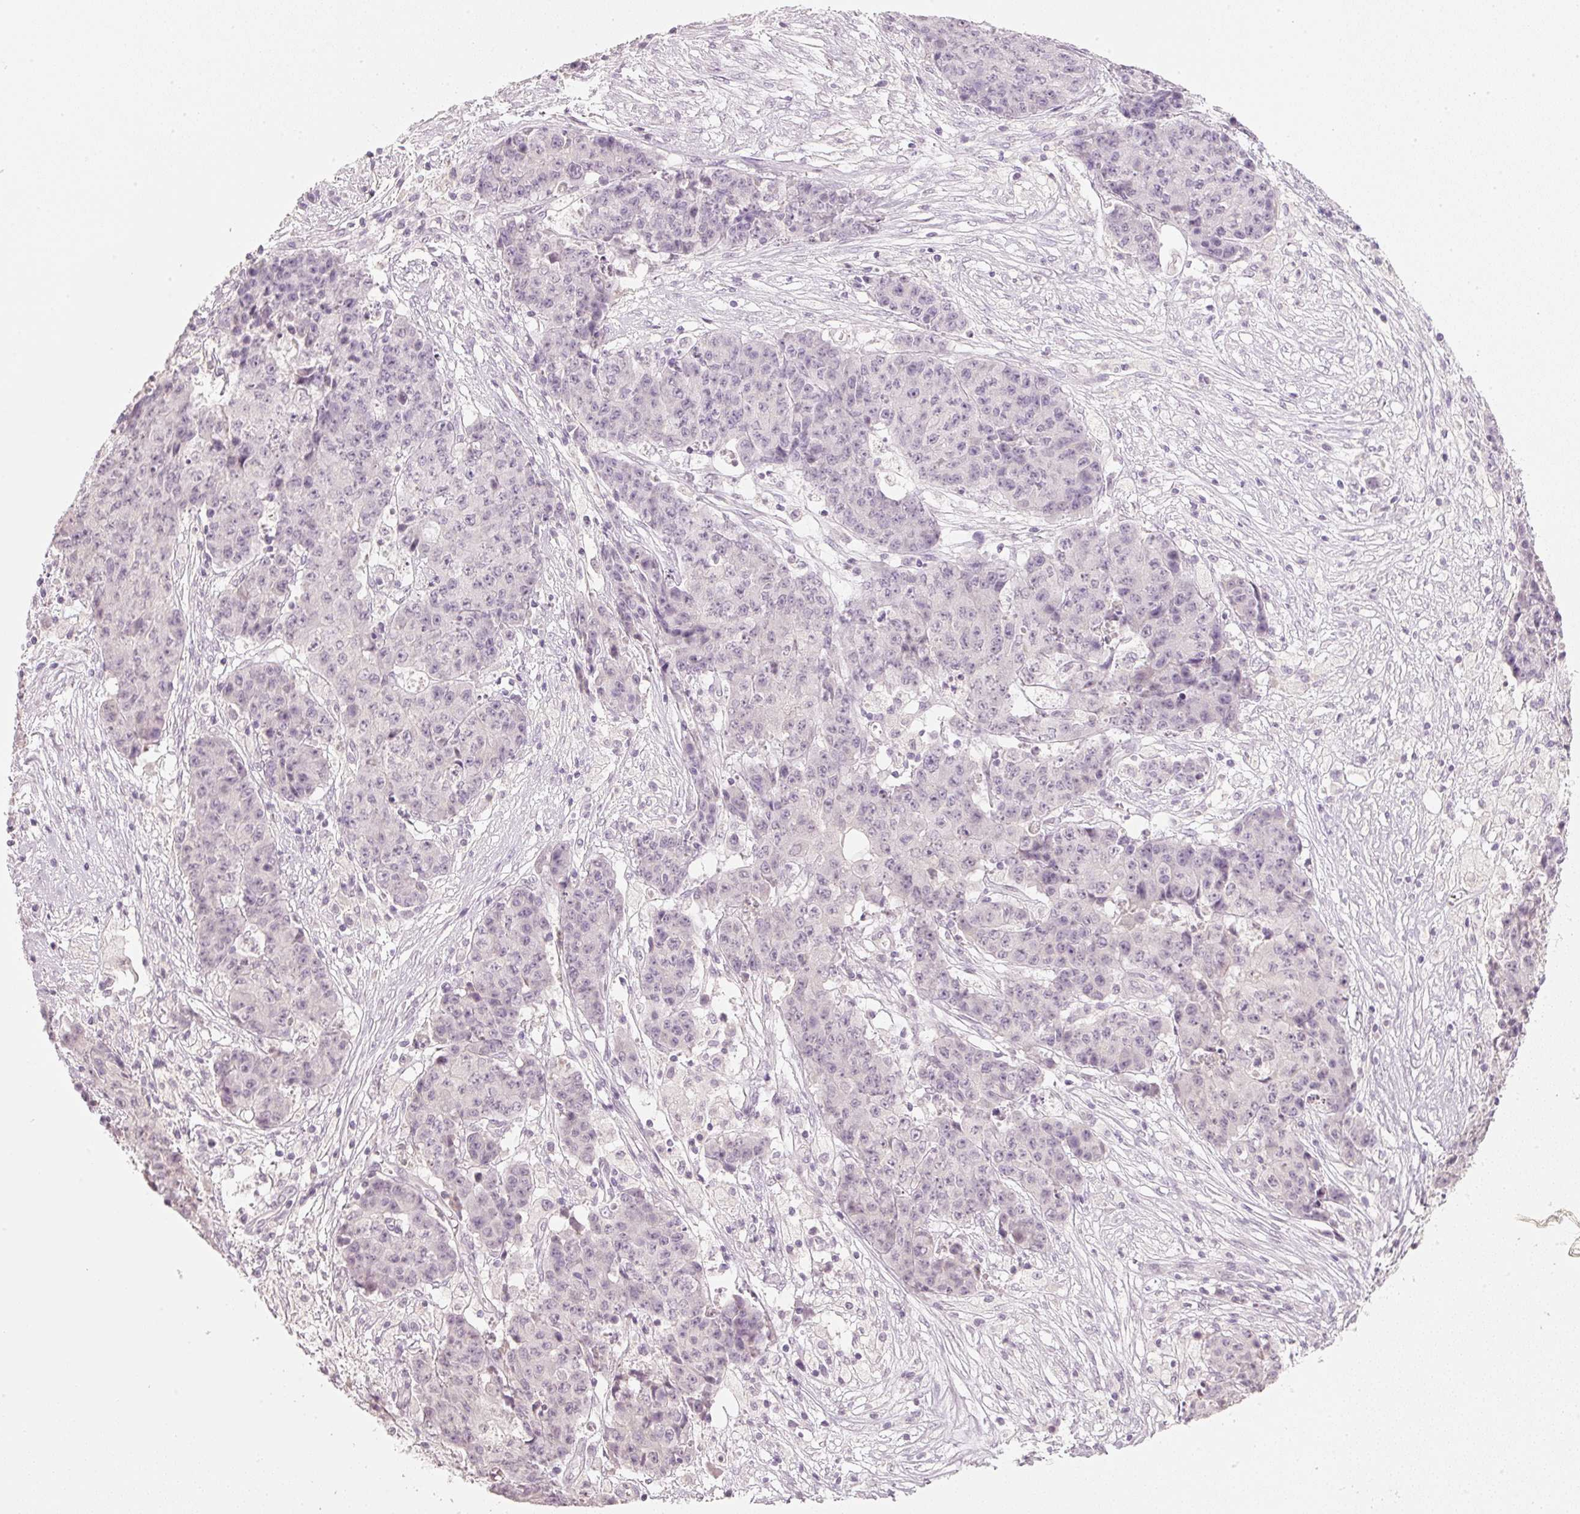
{"staining": {"intensity": "negative", "quantity": "none", "location": "none"}, "tissue": "ovarian cancer", "cell_type": "Tumor cells", "image_type": "cancer", "snomed": [{"axis": "morphology", "description": "Carcinoma, endometroid"}, {"axis": "topography", "description": "Ovary"}], "caption": "Ovarian cancer (endometroid carcinoma) was stained to show a protein in brown. There is no significant staining in tumor cells.", "gene": "STEAP1", "patient": {"sex": "female", "age": 42}}